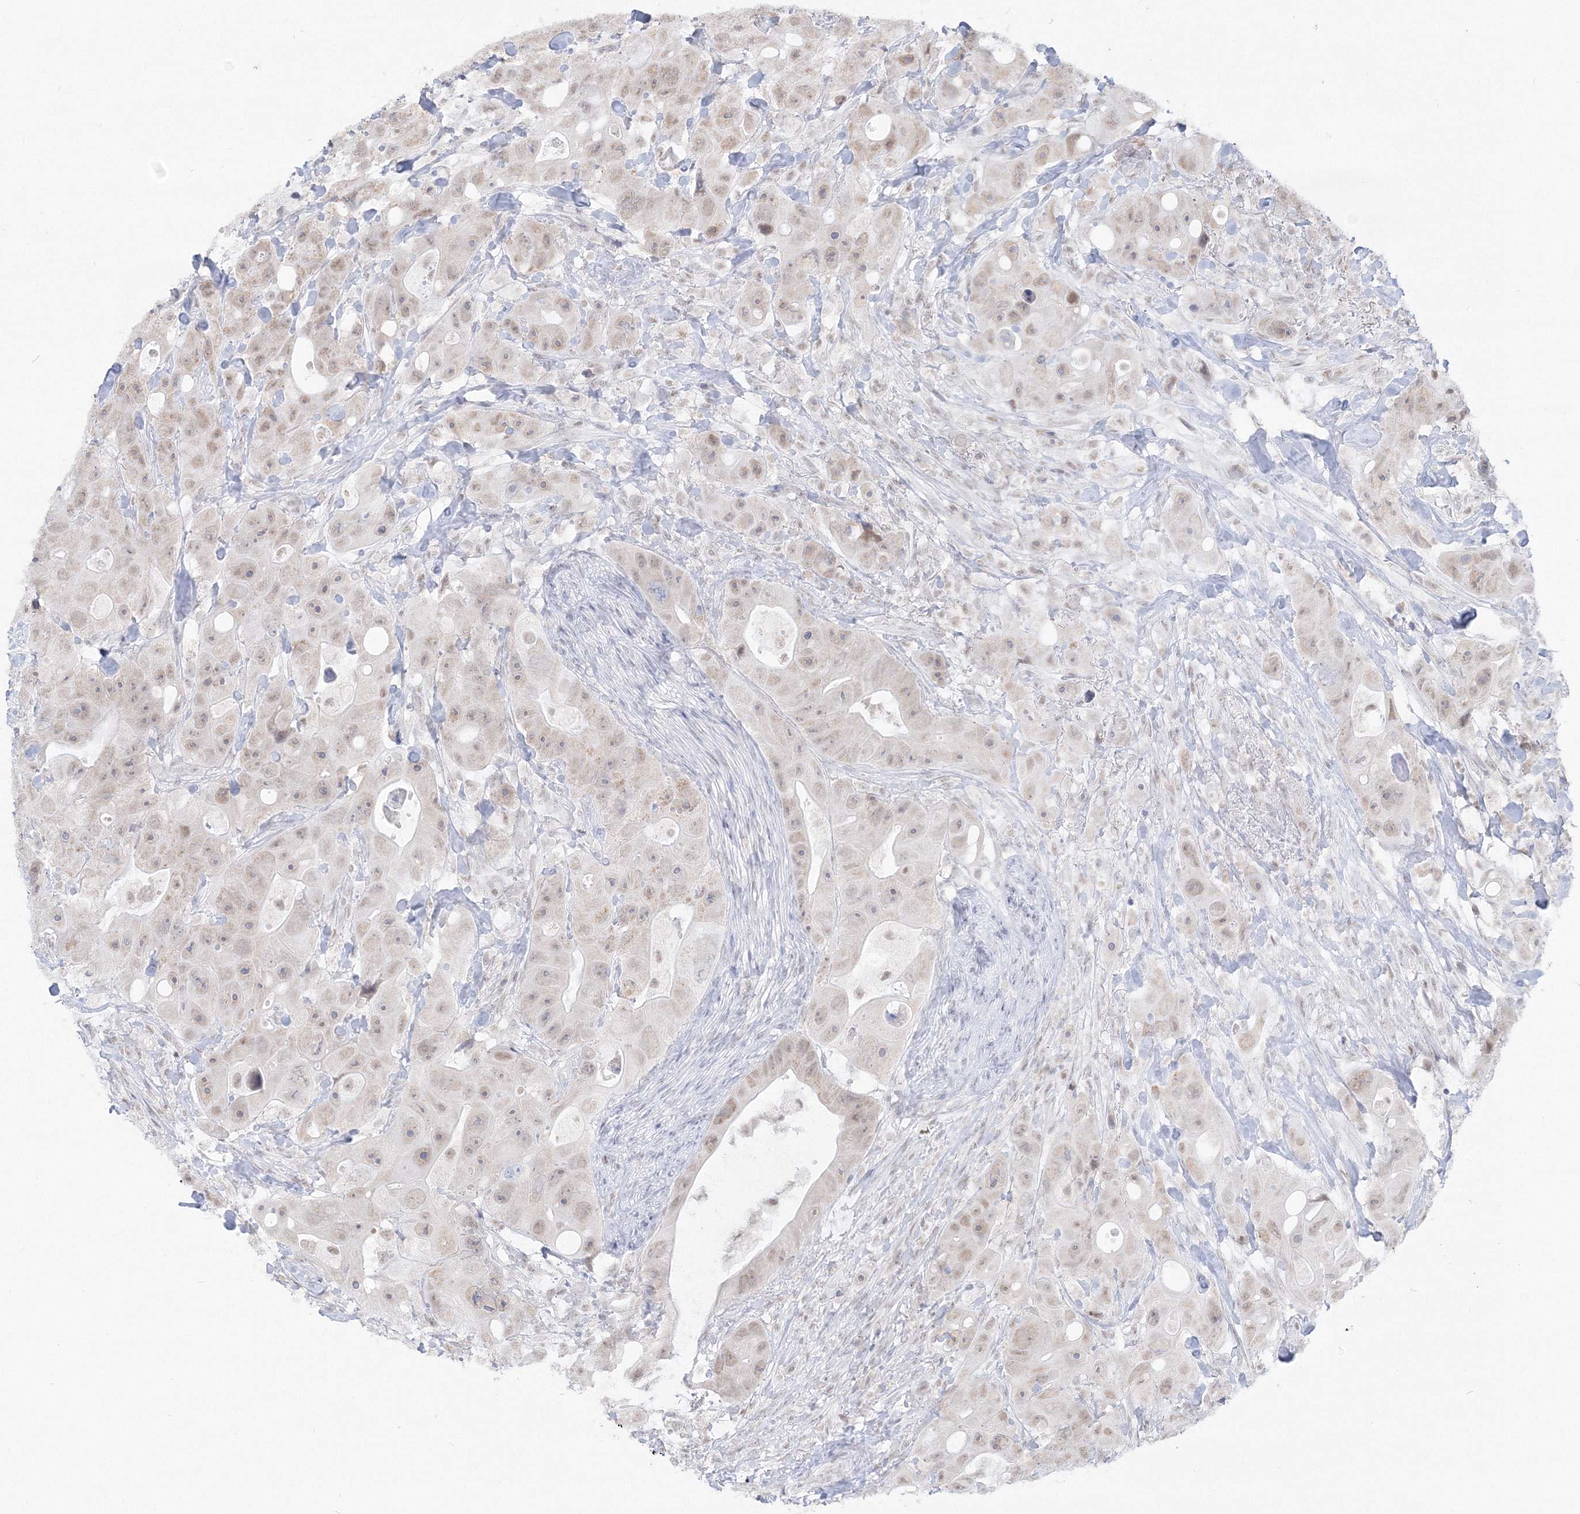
{"staining": {"intensity": "moderate", "quantity": "25%-75%", "location": "nuclear"}, "tissue": "colorectal cancer", "cell_type": "Tumor cells", "image_type": "cancer", "snomed": [{"axis": "morphology", "description": "Adenocarcinoma, NOS"}, {"axis": "topography", "description": "Colon"}], "caption": "Moderate nuclear expression for a protein is present in approximately 25%-75% of tumor cells of colorectal cancer using immunohistochemistry (IHC).", "gene": "PPP4R2", "patient": {"sex": "female", "age": 46}}